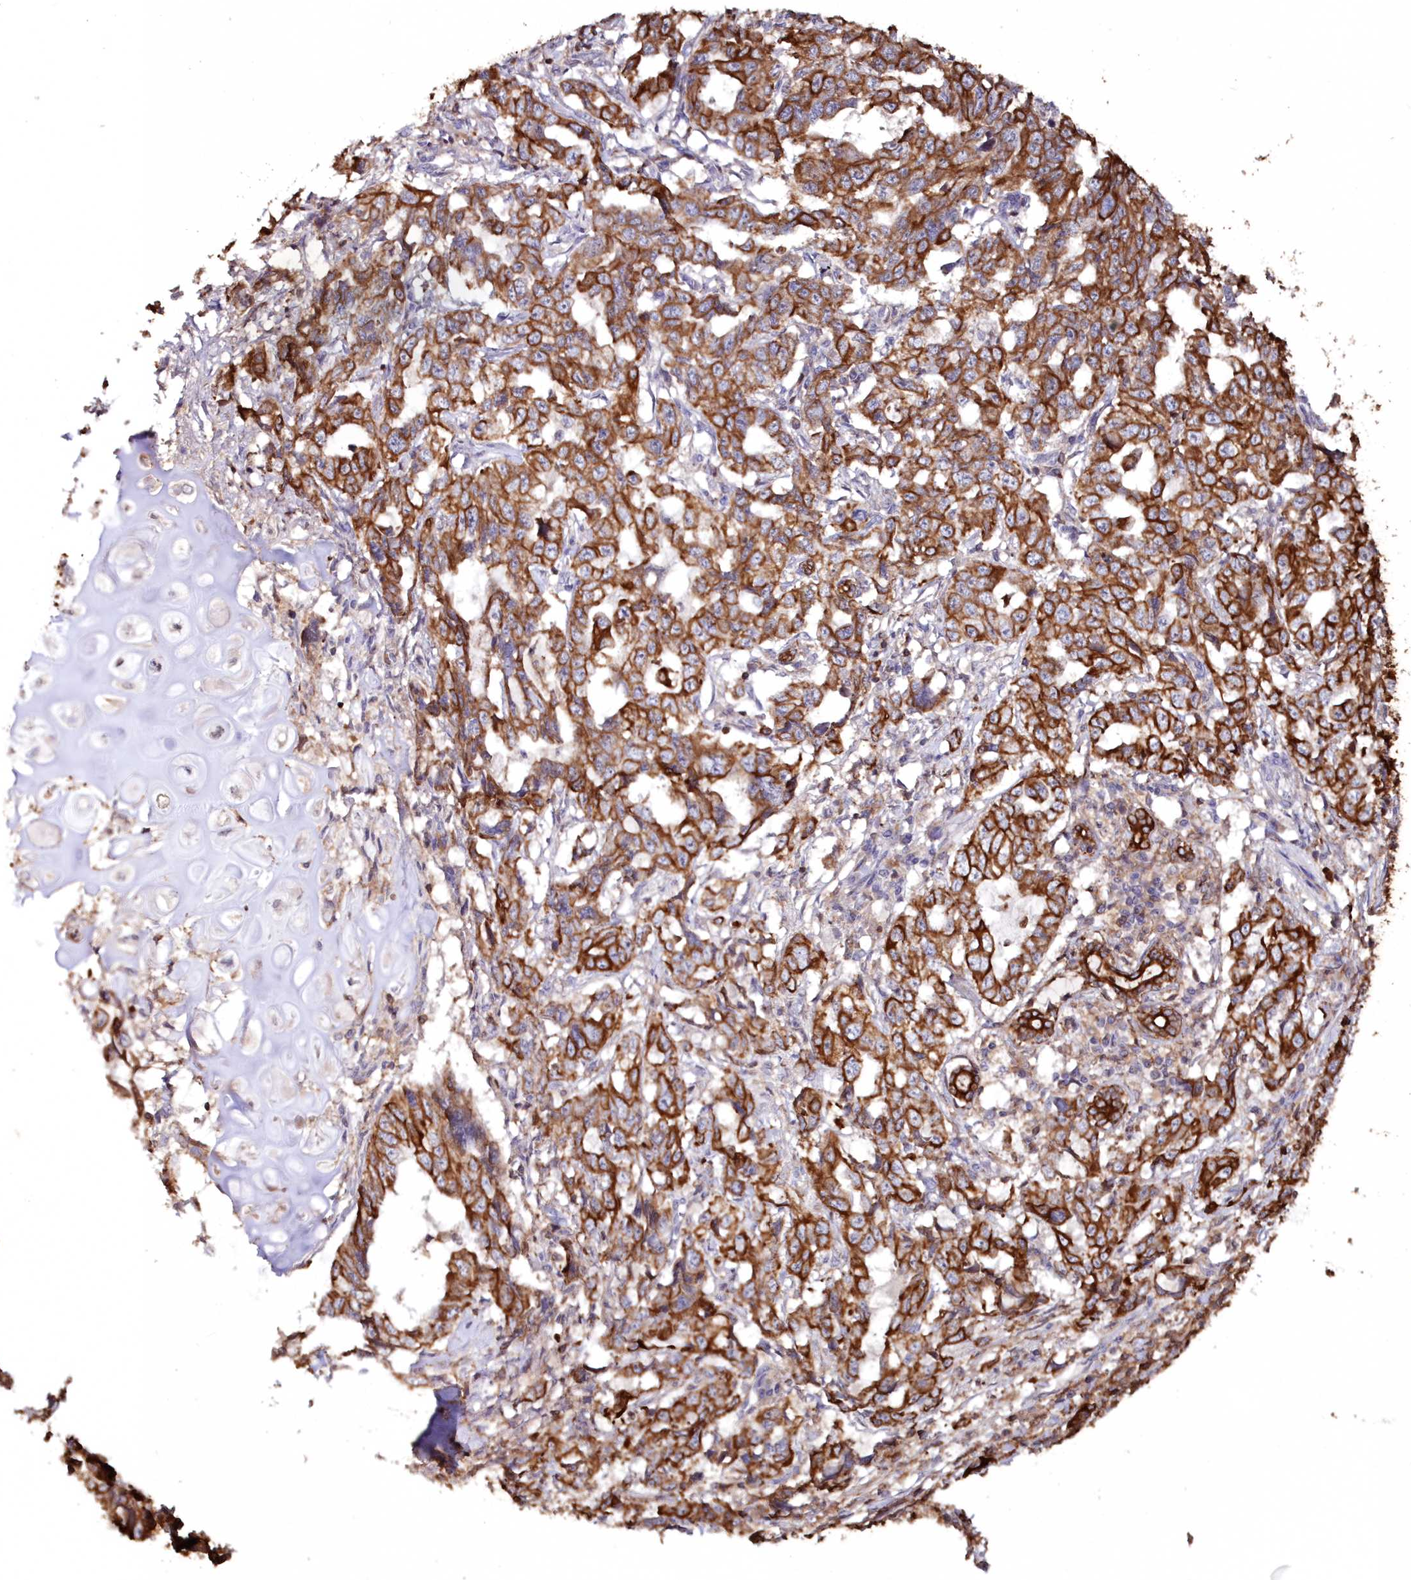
{"staining": {"intensity": "strong", "quantity": ">75%", "location": "cytoplasmic/membranous"}, "tissue": "lung cancer", "cell_type": "Tumor cells", "image_type": "cancer", "snomed": [{"axis": "morphology", "description": "Adenocarcinoma, NOS"}, {"axis": "topography", "description": "Lung"}], "caption": "Lung adenocarcinoma tissue shows strong cytoplasmic/membranous positivity in approximately >75% of tumor cells (IHC, brightfield microscopy, high magnification).", "gene": "SNED1", "patient": {"sex": "female", "age": 51}}